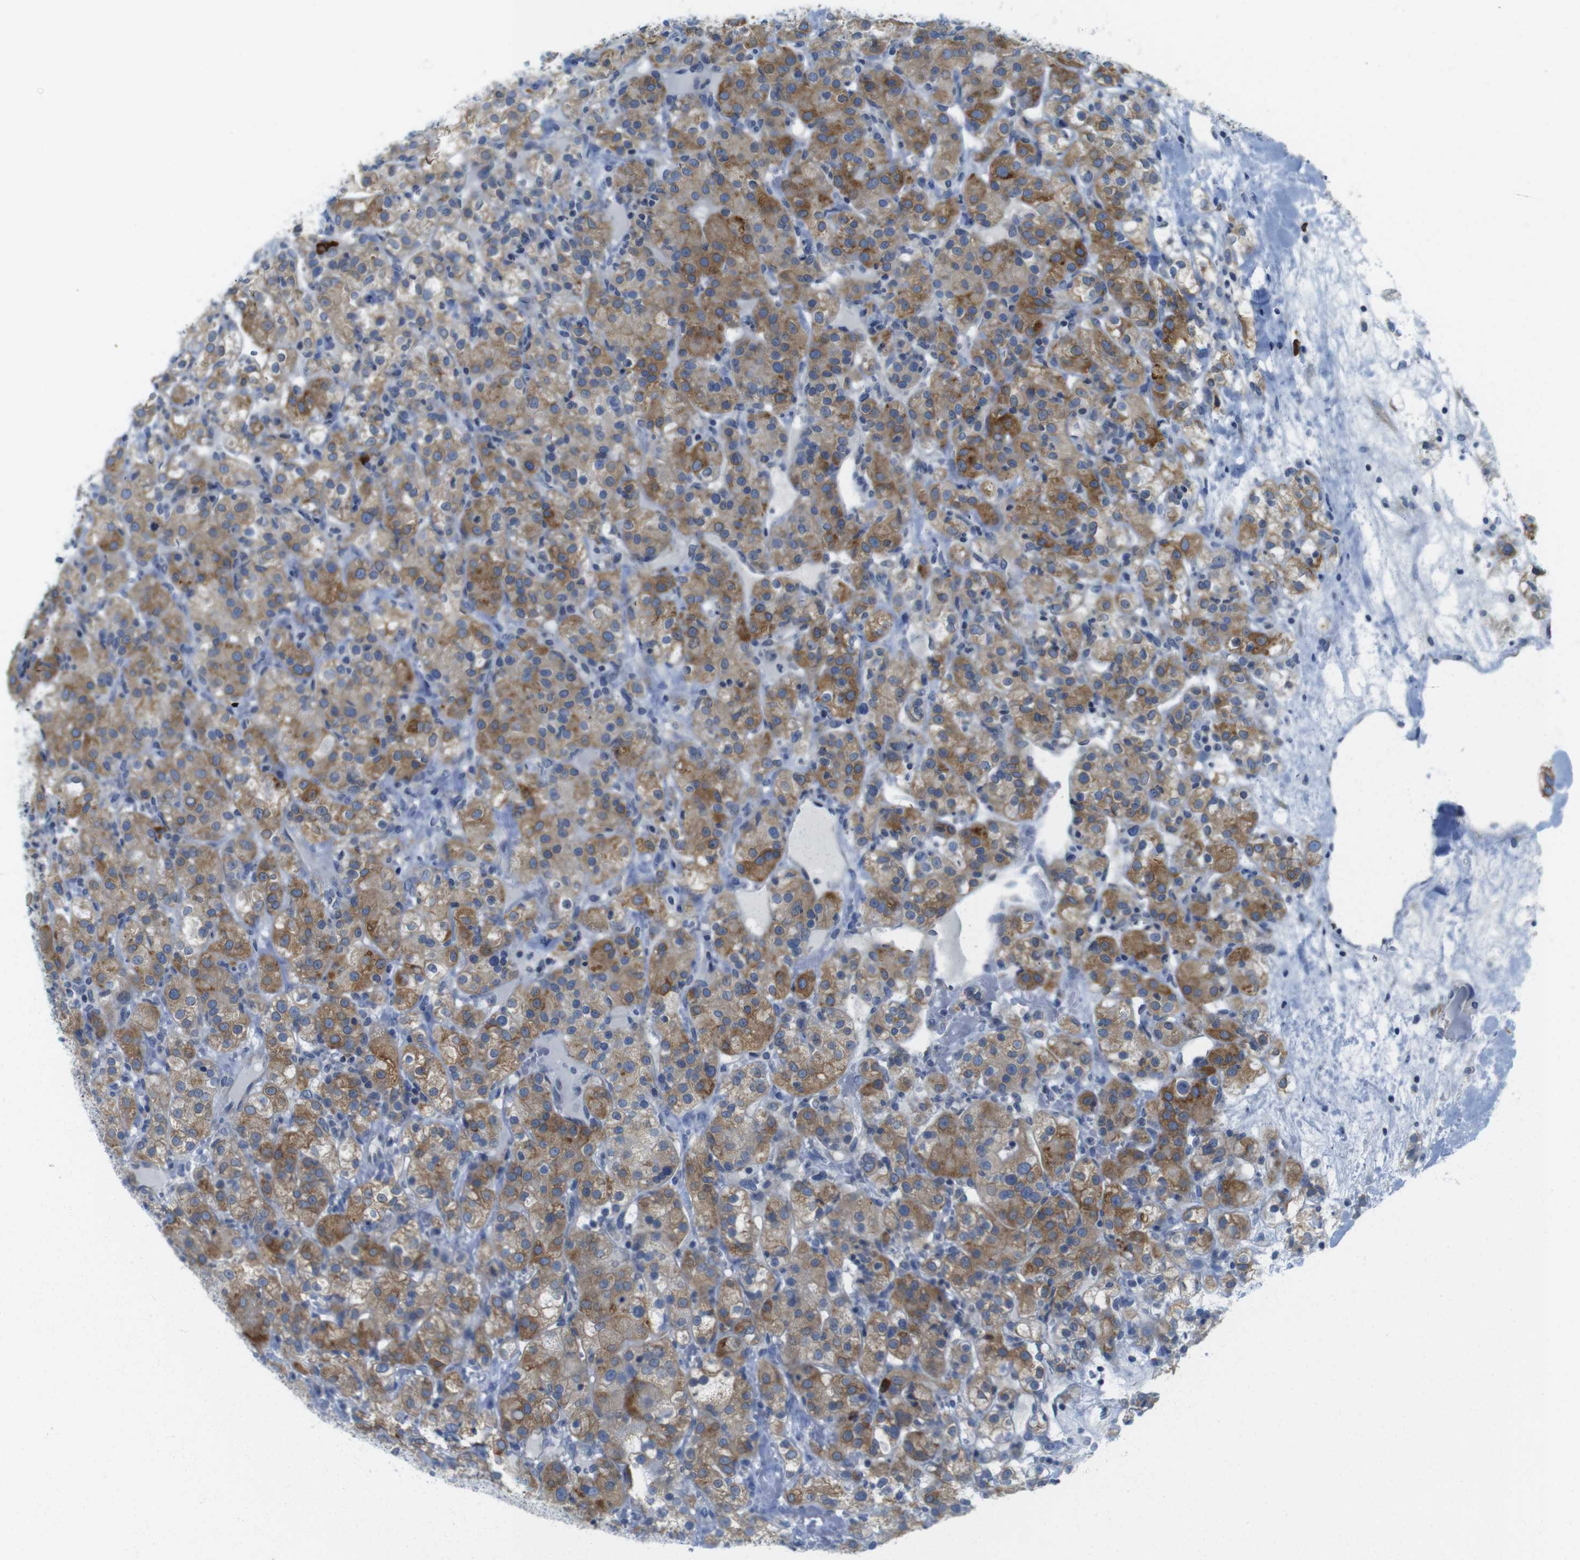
{"staining": {"intensity": "moderate", "quantity": ">75%", "location": "cytoplasmic/membranous"}, "tissue": "renal cancer", "cell_type": "Tumor cells", "image_type": "cancer", "snomed": [{"axis": "morphology", "description": "Normal tissue, NOS"}, {"axis": "morphology", "description": "Adenocarcinoma, NOS"}, {"axis": "topography", "description": "Kidney"}], "caption": "Renal cancer (adenocarcinoma) stained with a brown dye exhibits moderate cytoplasmic/membranous positive expression in approximately >75% of tumor cells.", "gene": "CLPTM1L", "patient": {"sex": "male", "age": 61}}